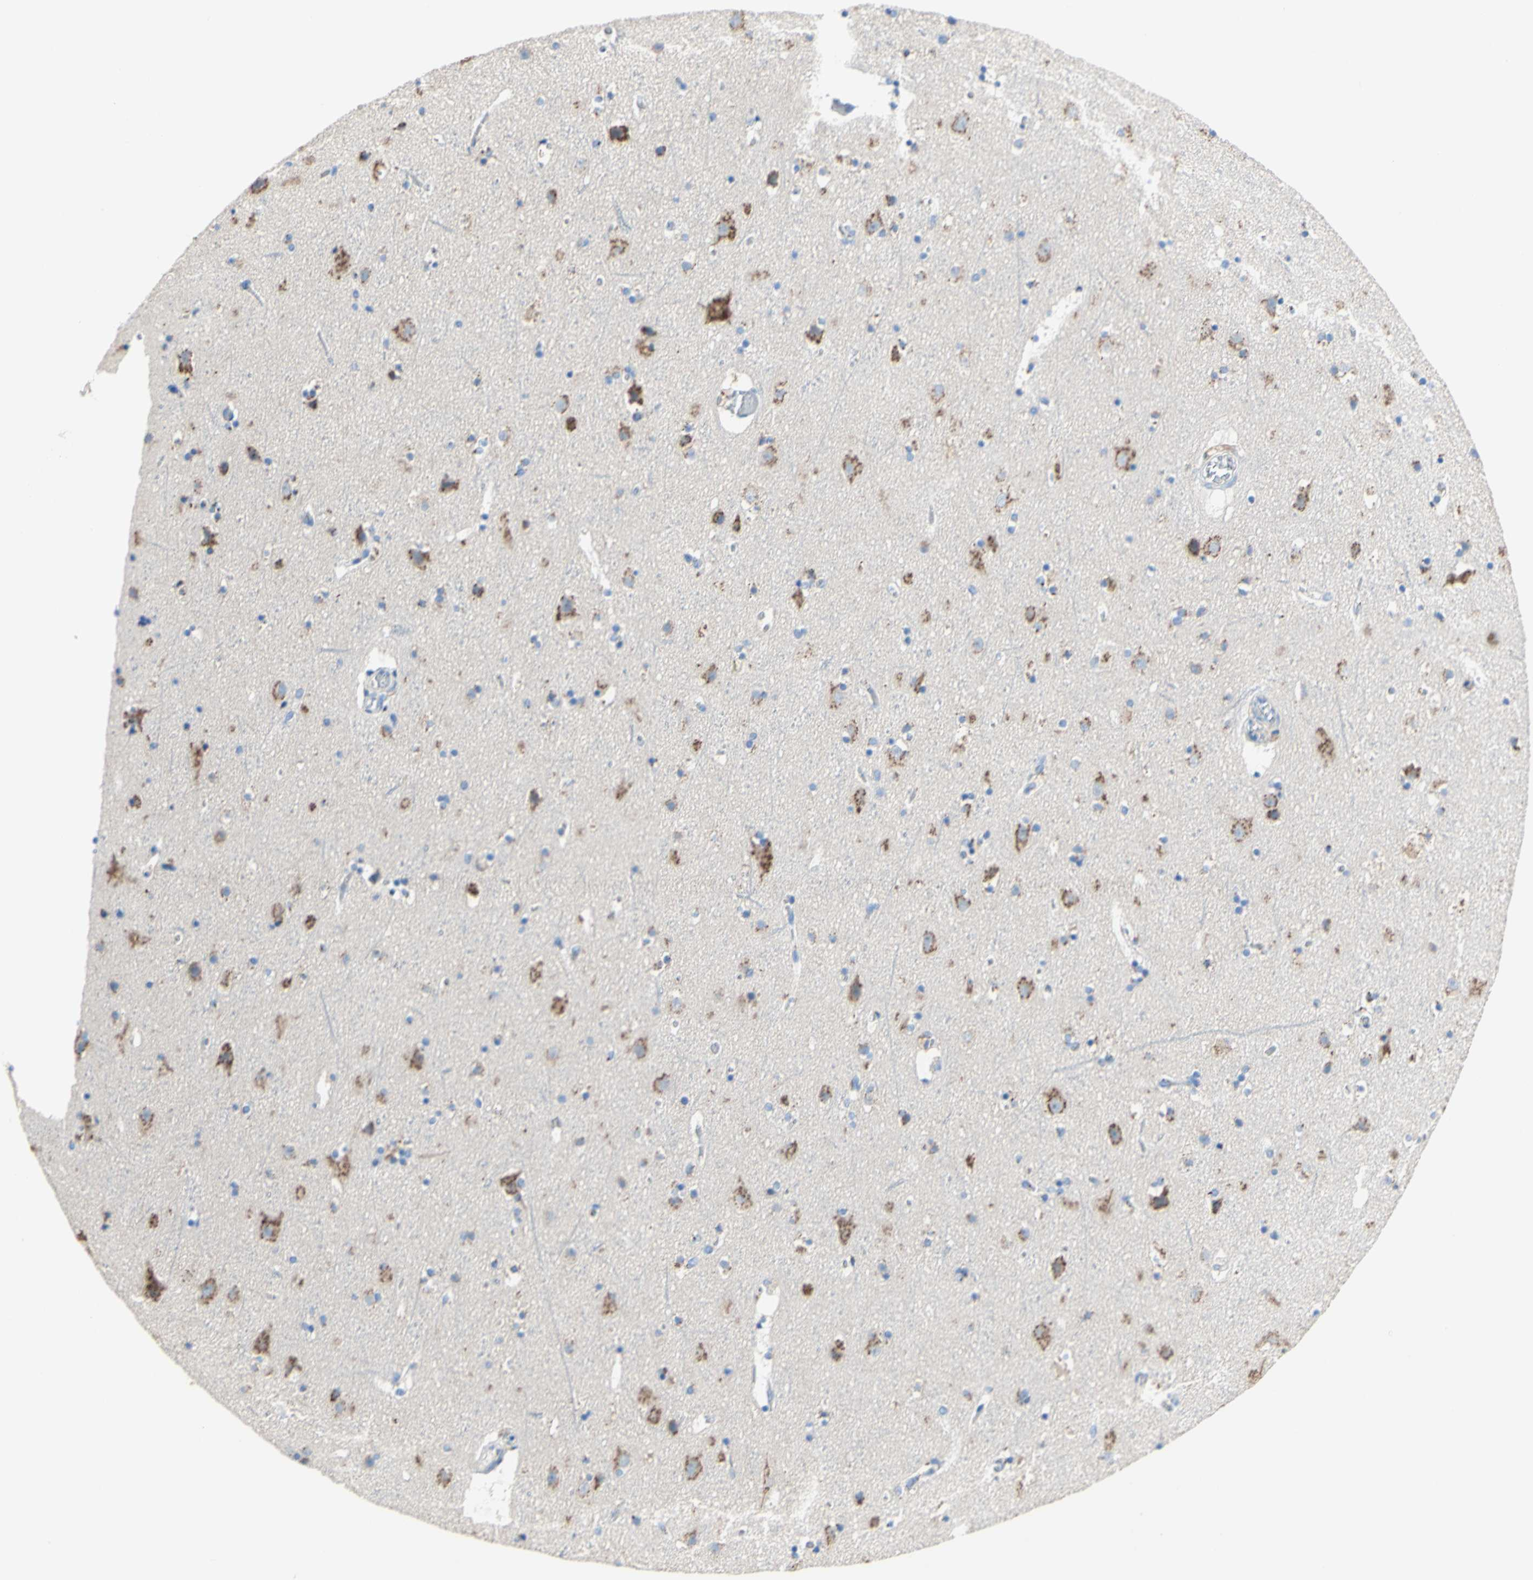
{"staining": {"intensity": "negative", "quantity": "none", "location": "none"}, "tissue": "cerebral cortex", "cell_type": "Endothelial cells", "image_type": "normal", "snomed": [{"axis": "morphology", "description": "Normal tissue, NOS"}, {"axis": "topography", "description": "Cerebral cortex"}], "caption": "A high-resolution image shows immunohistochemistry (IHC) staining of benign cerebral cortex, which shows no significant positivity in endothelial cells.", "gene": "GALNT2", "patient": {"sex": "male", "age": 45}}